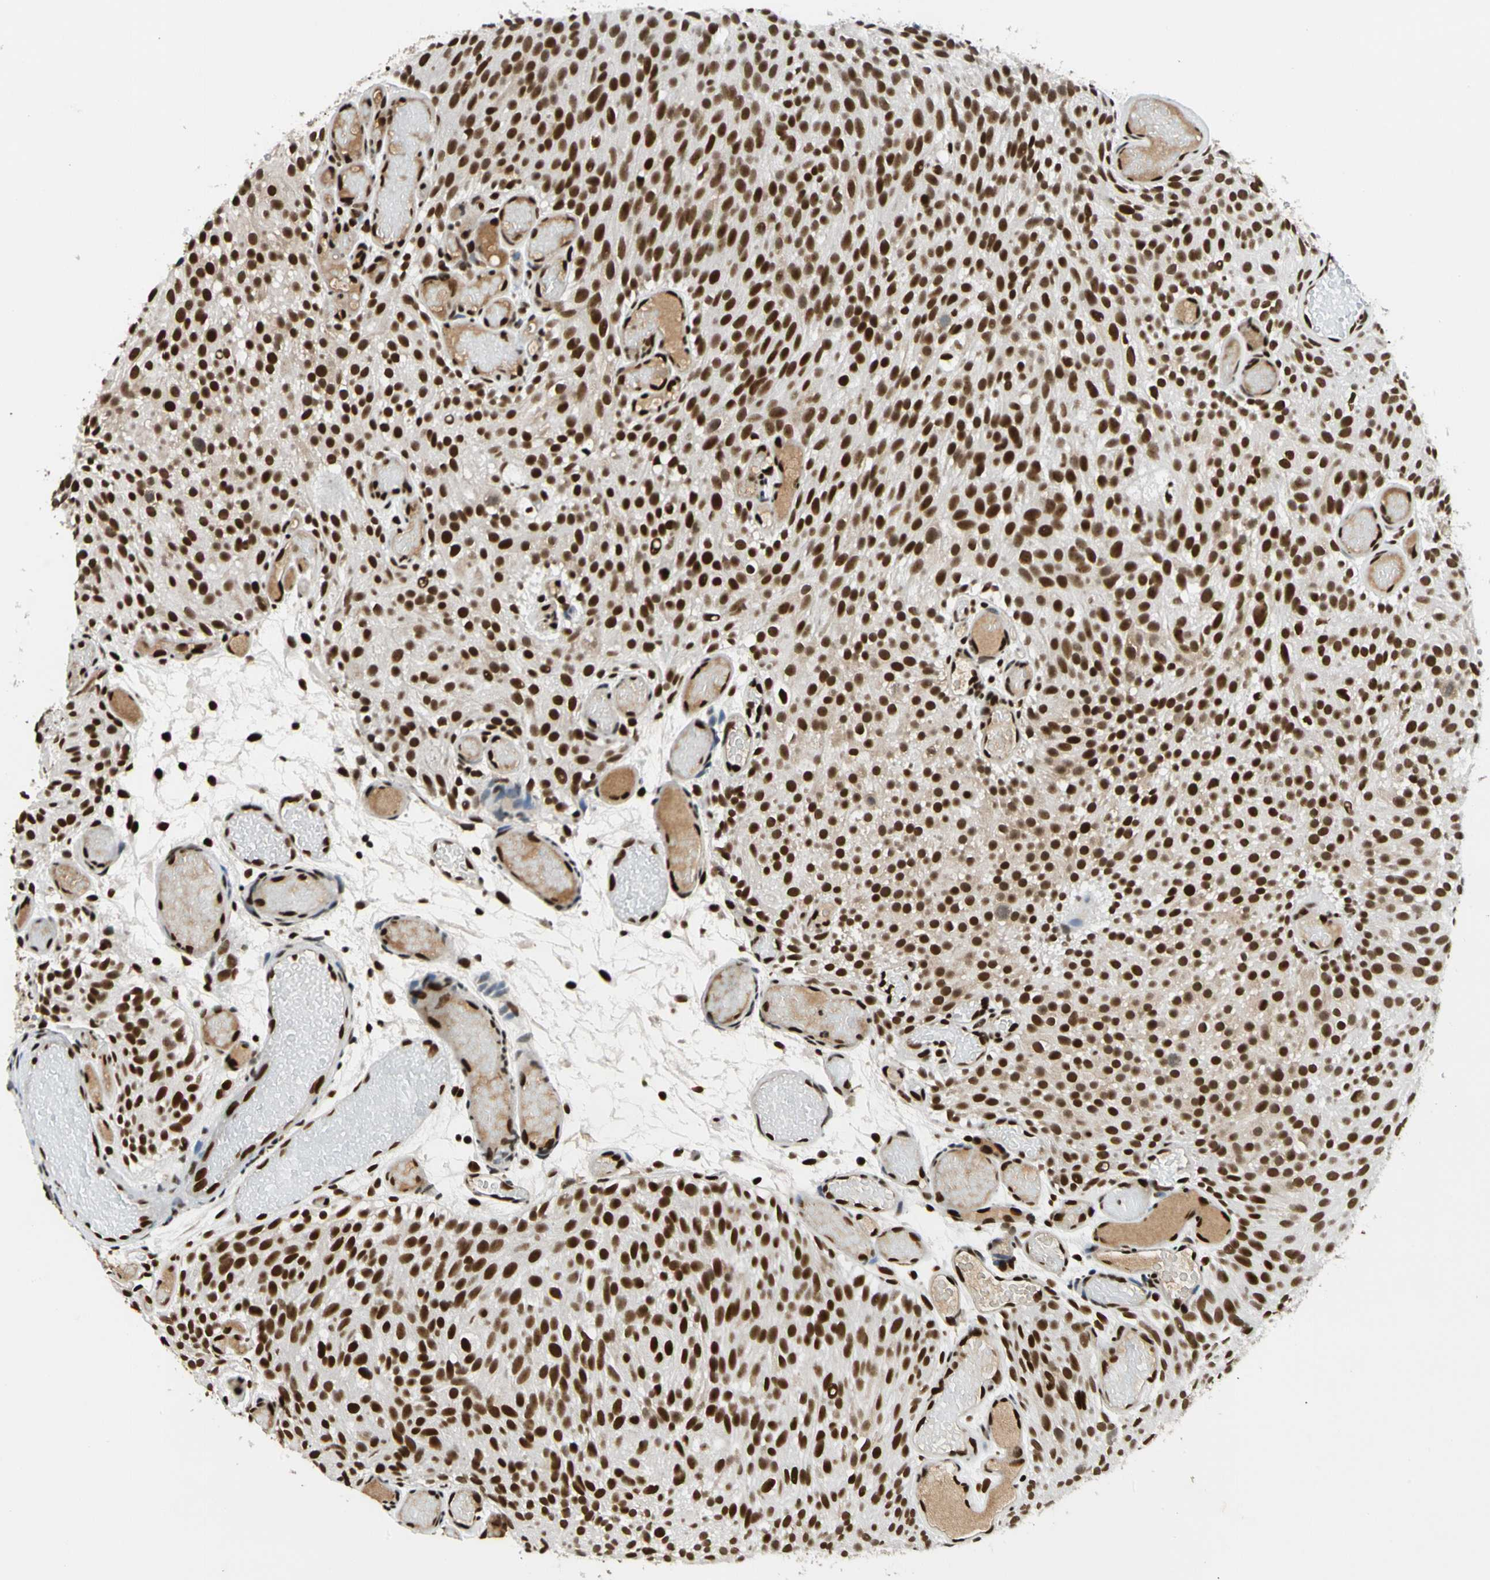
{"staining": {"intensity": "strong", "quantity": ">75%", "location": "nuclear"}, "tissue": "urothelial cancer", "cell_type": "Tumor cells", "image_type": "cancer", "snomed": [{"axis": "morphology", "description": "Urothelial carcinoma, Low grade"}, {"axis": "topography", "description": "Urinary bladder"}], "caption": "The micrograph exhibits staining of low-grade urothelial carcinoma, revealing strong nuclear protein staining (brown color) within tumor cells.", "gene": "CDK12", "patient": {"sex": "male", "age": 78}}